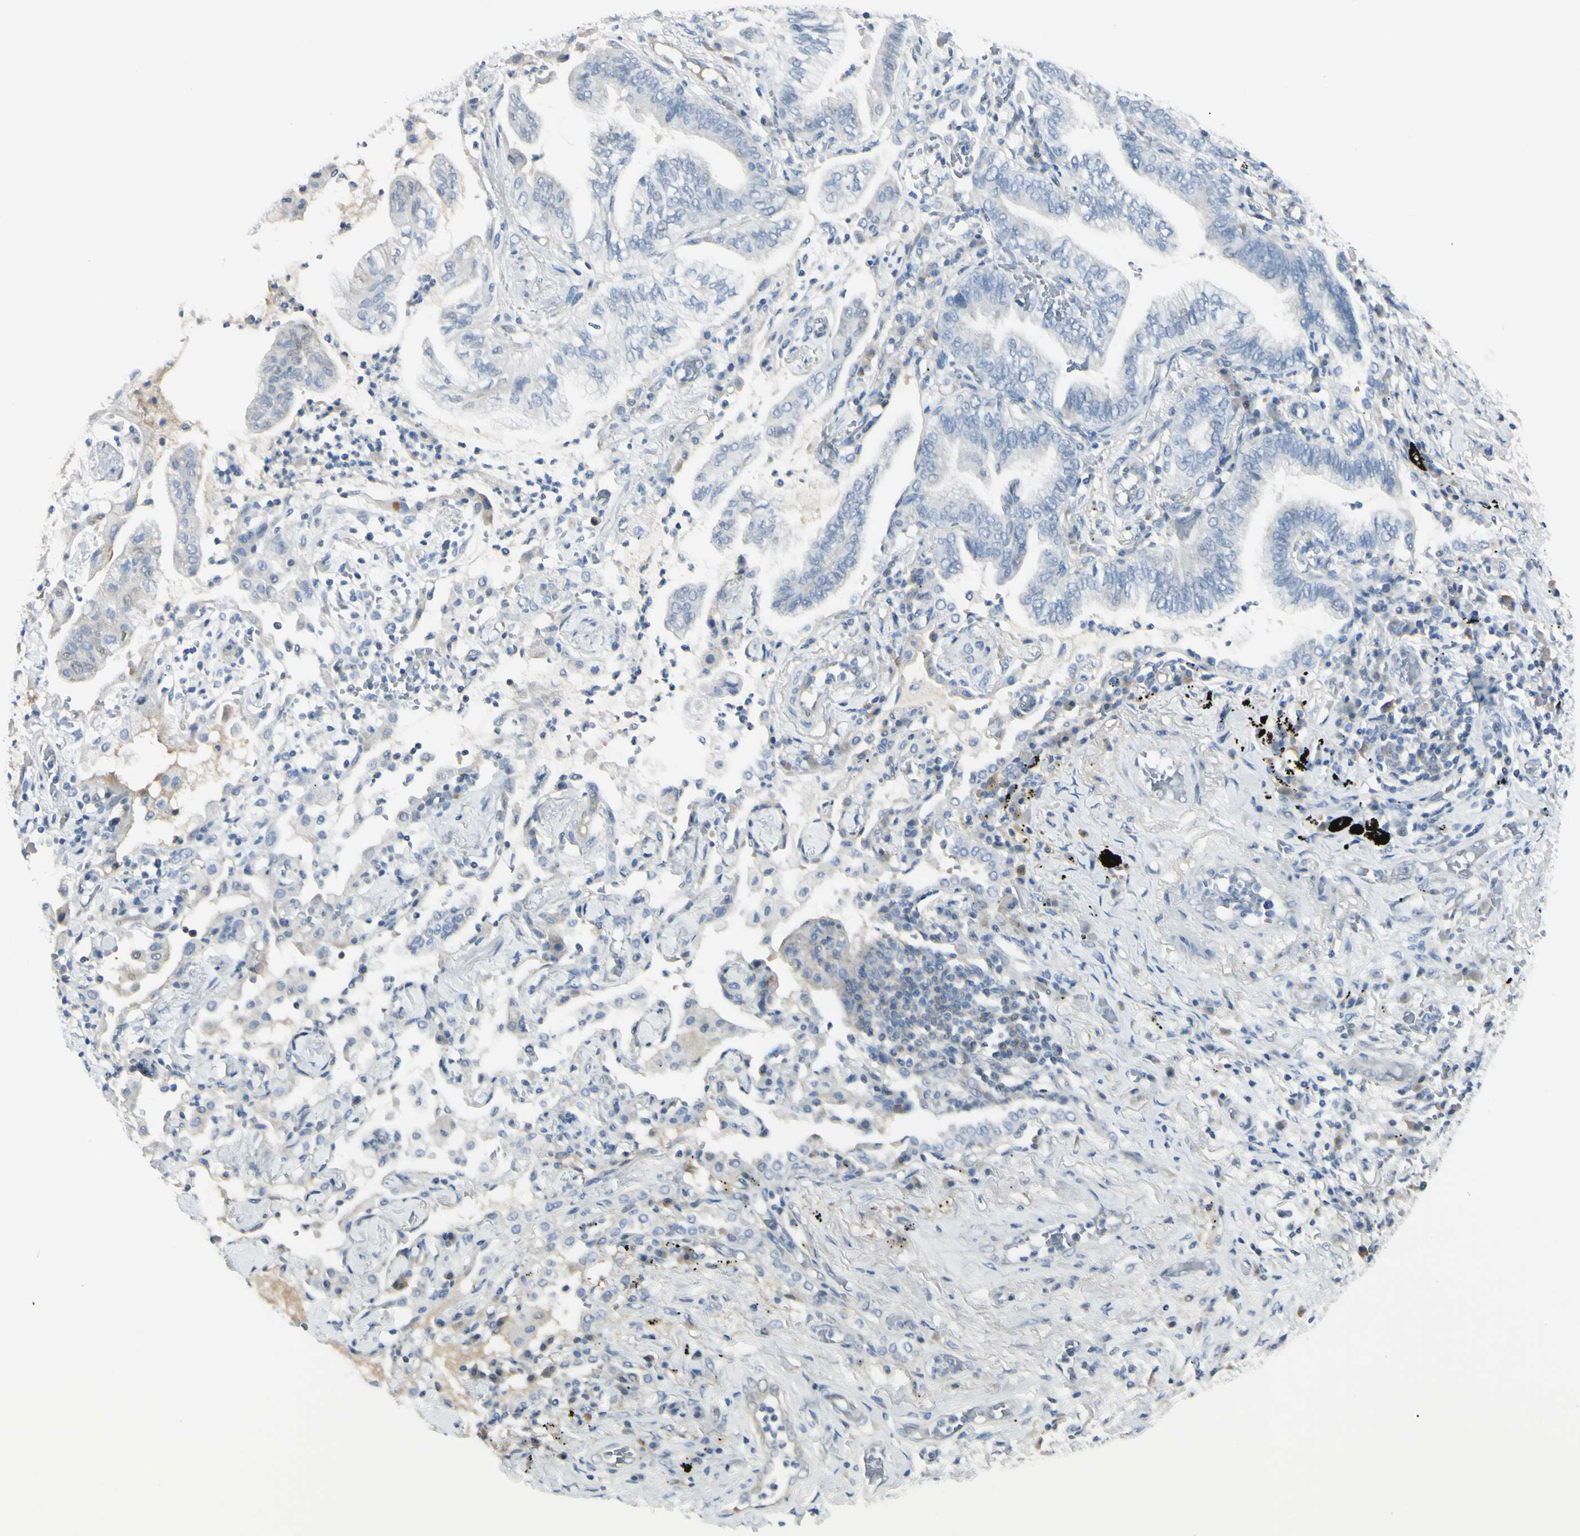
{"staining": {"intensity": "negative", "quantity": "none", "location": "none"}, "tissue": "lung cancer", "cell_type": "Tumor cells", "image_type": "cancer", "snomed": [{"axis": "morphology", "description": "Normal tissue, NOS"}, {"axis": "morphology", "description": "Adenocarcinoma, NOS"}, {"axis": "topography", "description": "Bronchus"}, {"axis": "topography", "description": "Lung"}], "caption": "Immunohistochemistry (IHC) of lung adenocarcinoma demonstrates no expression in tumor cells.", "gene": "ASB9", "patient": {"sex": "female", "age": 70}}